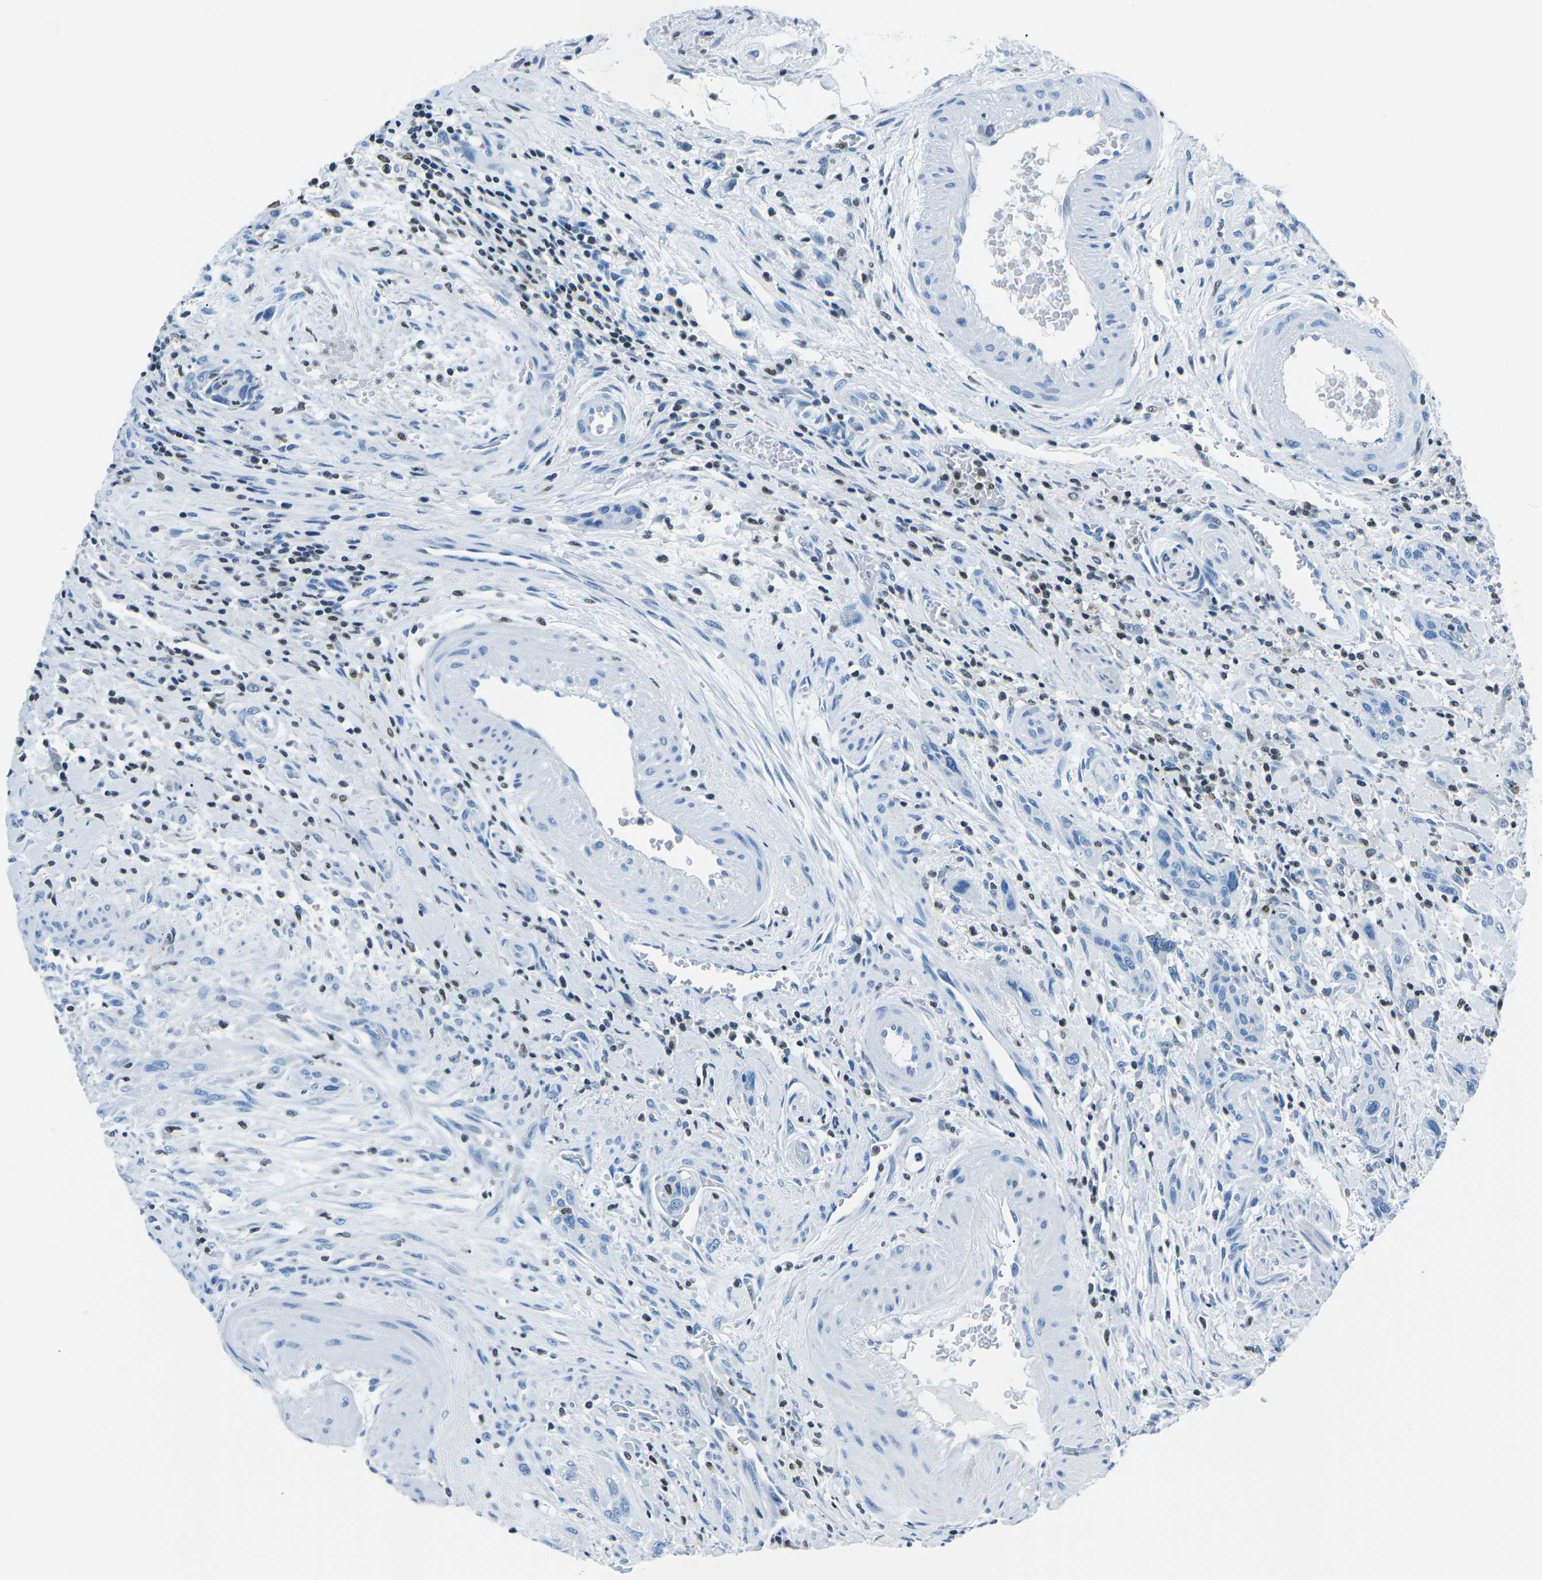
{"staining": {"intensity": "negative", "quantity": "none", "location": "none"}, "tissue": "urothelial cancer", "cell_type": "Tumor cells", "image_type": "cancer", "snomed": [{"axis": "morphology", "description": "Urothelial carcinoma, High grade"}, {"axis": "topography", "description": "Urinary bladder"}], "caption": "This photomicrograph is of urothelial cancer stained with IHC to label a protein in brown with the nuclei are counter-stained blue. There is no expression in tumor cells.", "gene": "CELF2", "patient": {"sex": "male", "age": 35}}